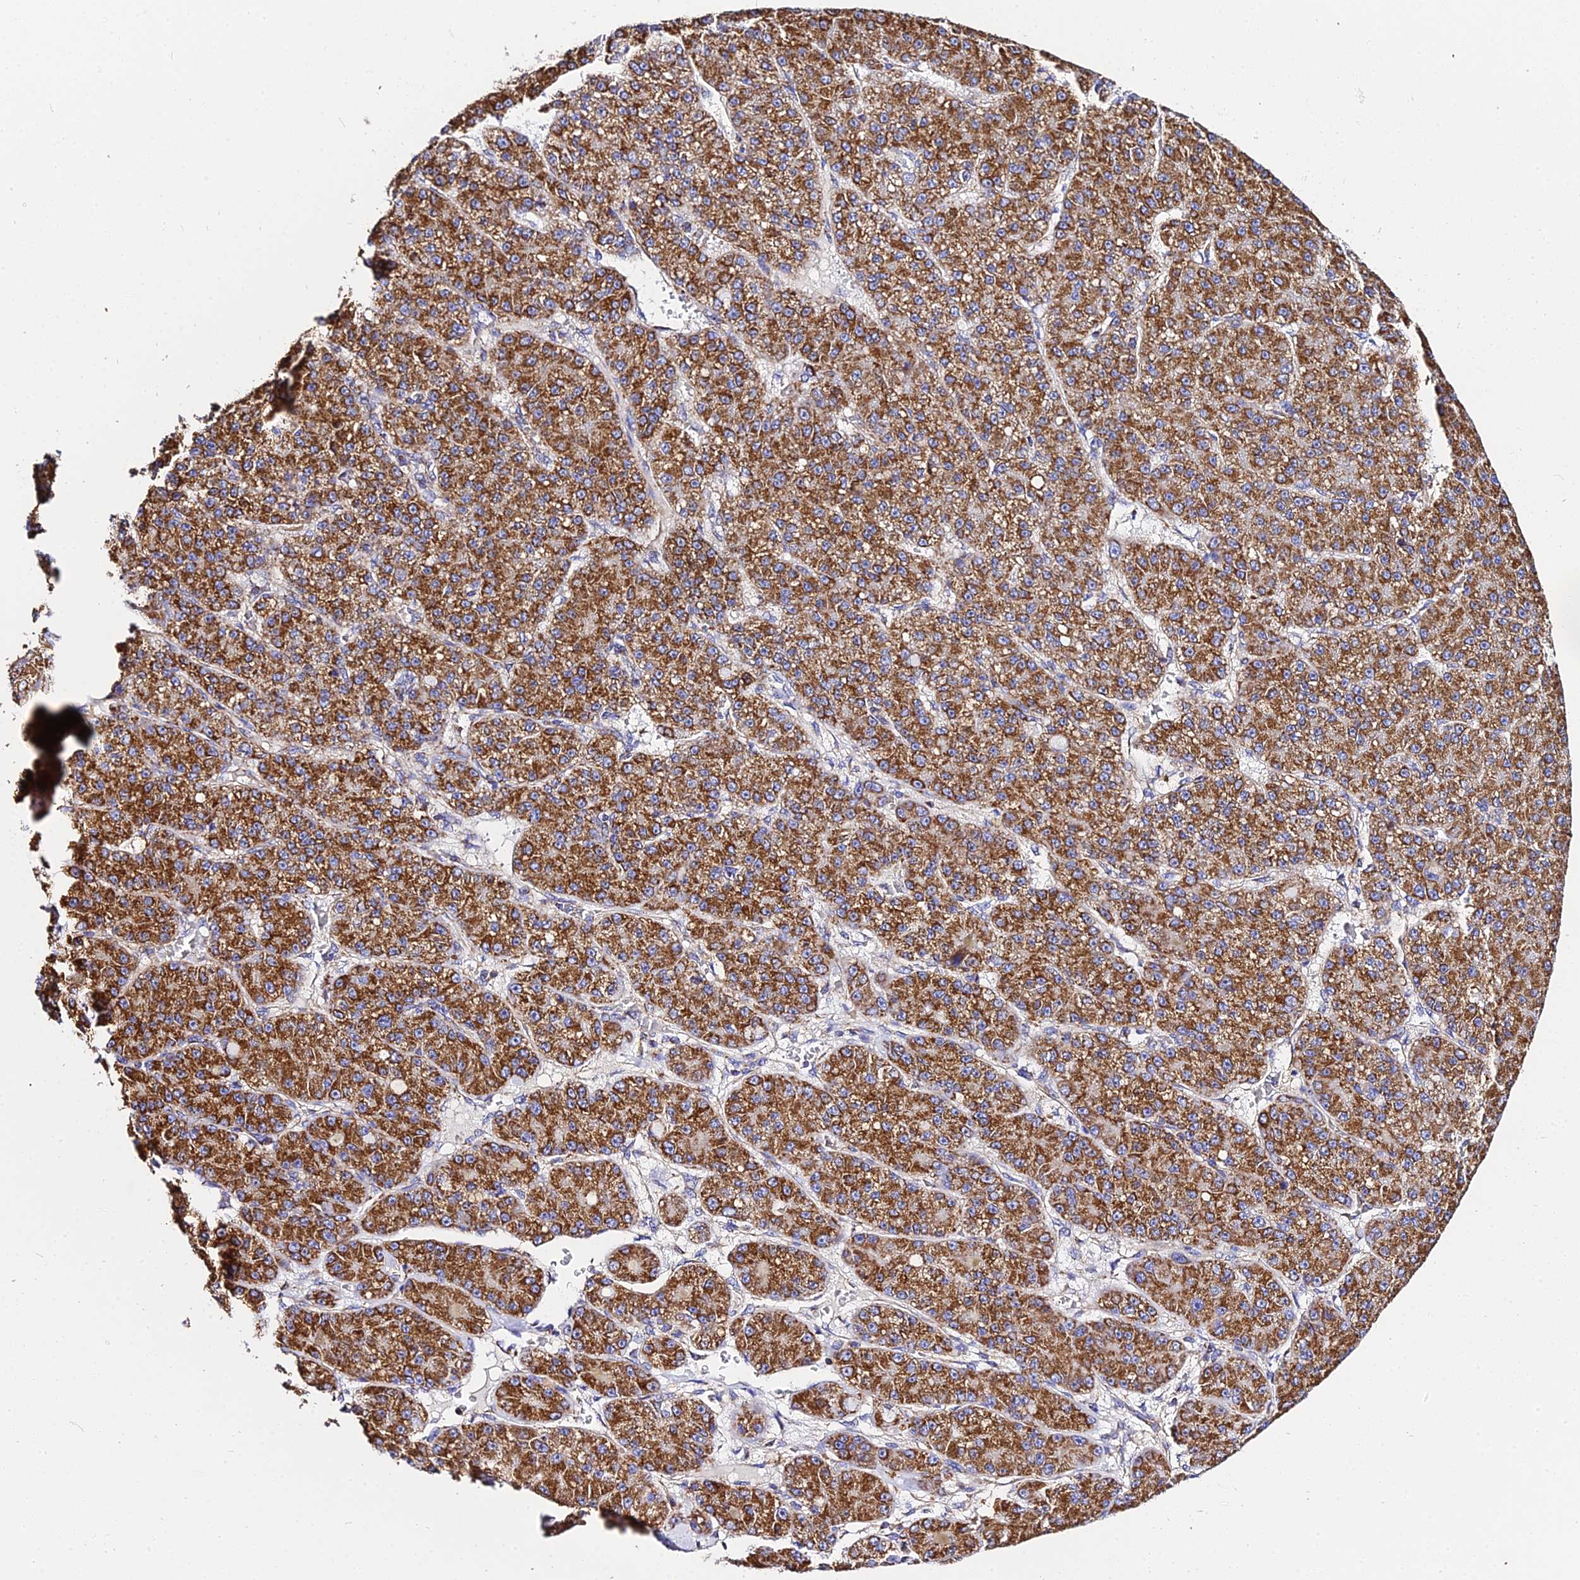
{"staining": {"intensity": "strong", "quantity": ">75%", "location": "cytoplasmic/membranous"}, "tissue": "liver cancer", "cell_type": "Tumor cells", "image_type": "cancer", "snomed": [{"axis": "morphology", "description": "Carcinoma, Hepatocellular, NOS"}, {"axis": "topography", "description": "Liver"}], "caption": "Protein staining of liver hepatocellular carcinoma tissue demonstrates strong cytoplasmic/membranous expression in about >75% of tumor cells.", "gene": "ZNF573", "patient": {"sex": "male", "age": 67}}